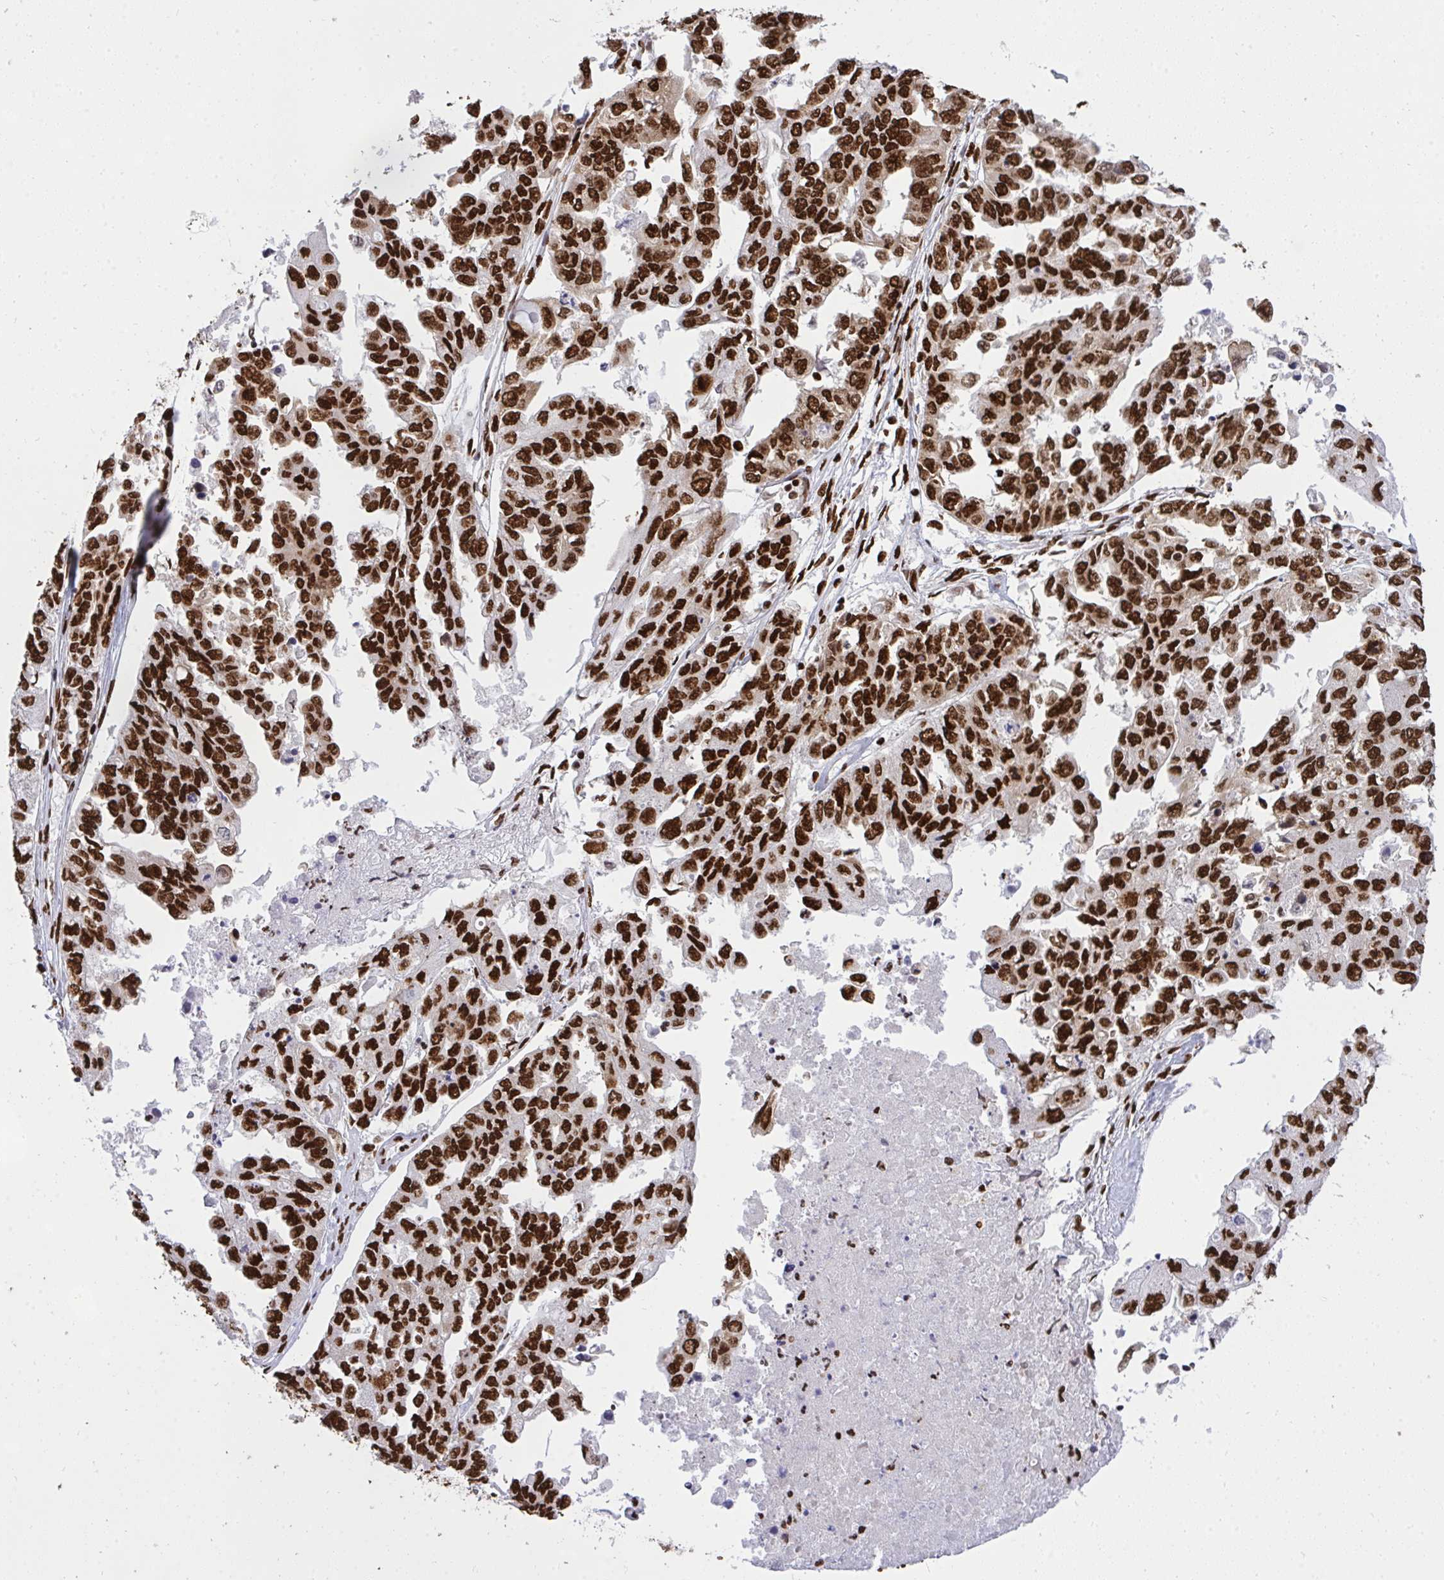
{"staining": {"intensity": "strong", "quantity": ">75%", "location": "nuclear"}, "tissue": "ovarian cancer", "cell_type": "Tumor cells", "image_type": "cancer", "snomed": [{"axis": "morphology", "description": "Cystadenocarcinoma, serous, NOS"}, {"axis": "topography", "description": "Ovary"}], "caption": "Ovarian cancer (serous cystadenocarcinoma) stained for a protein (brown) shows strong nuclear positive positivity in about >75% of tumor cells.", "gene": "HNRNPL", "patient": {"sex": "female", "age": 53}}